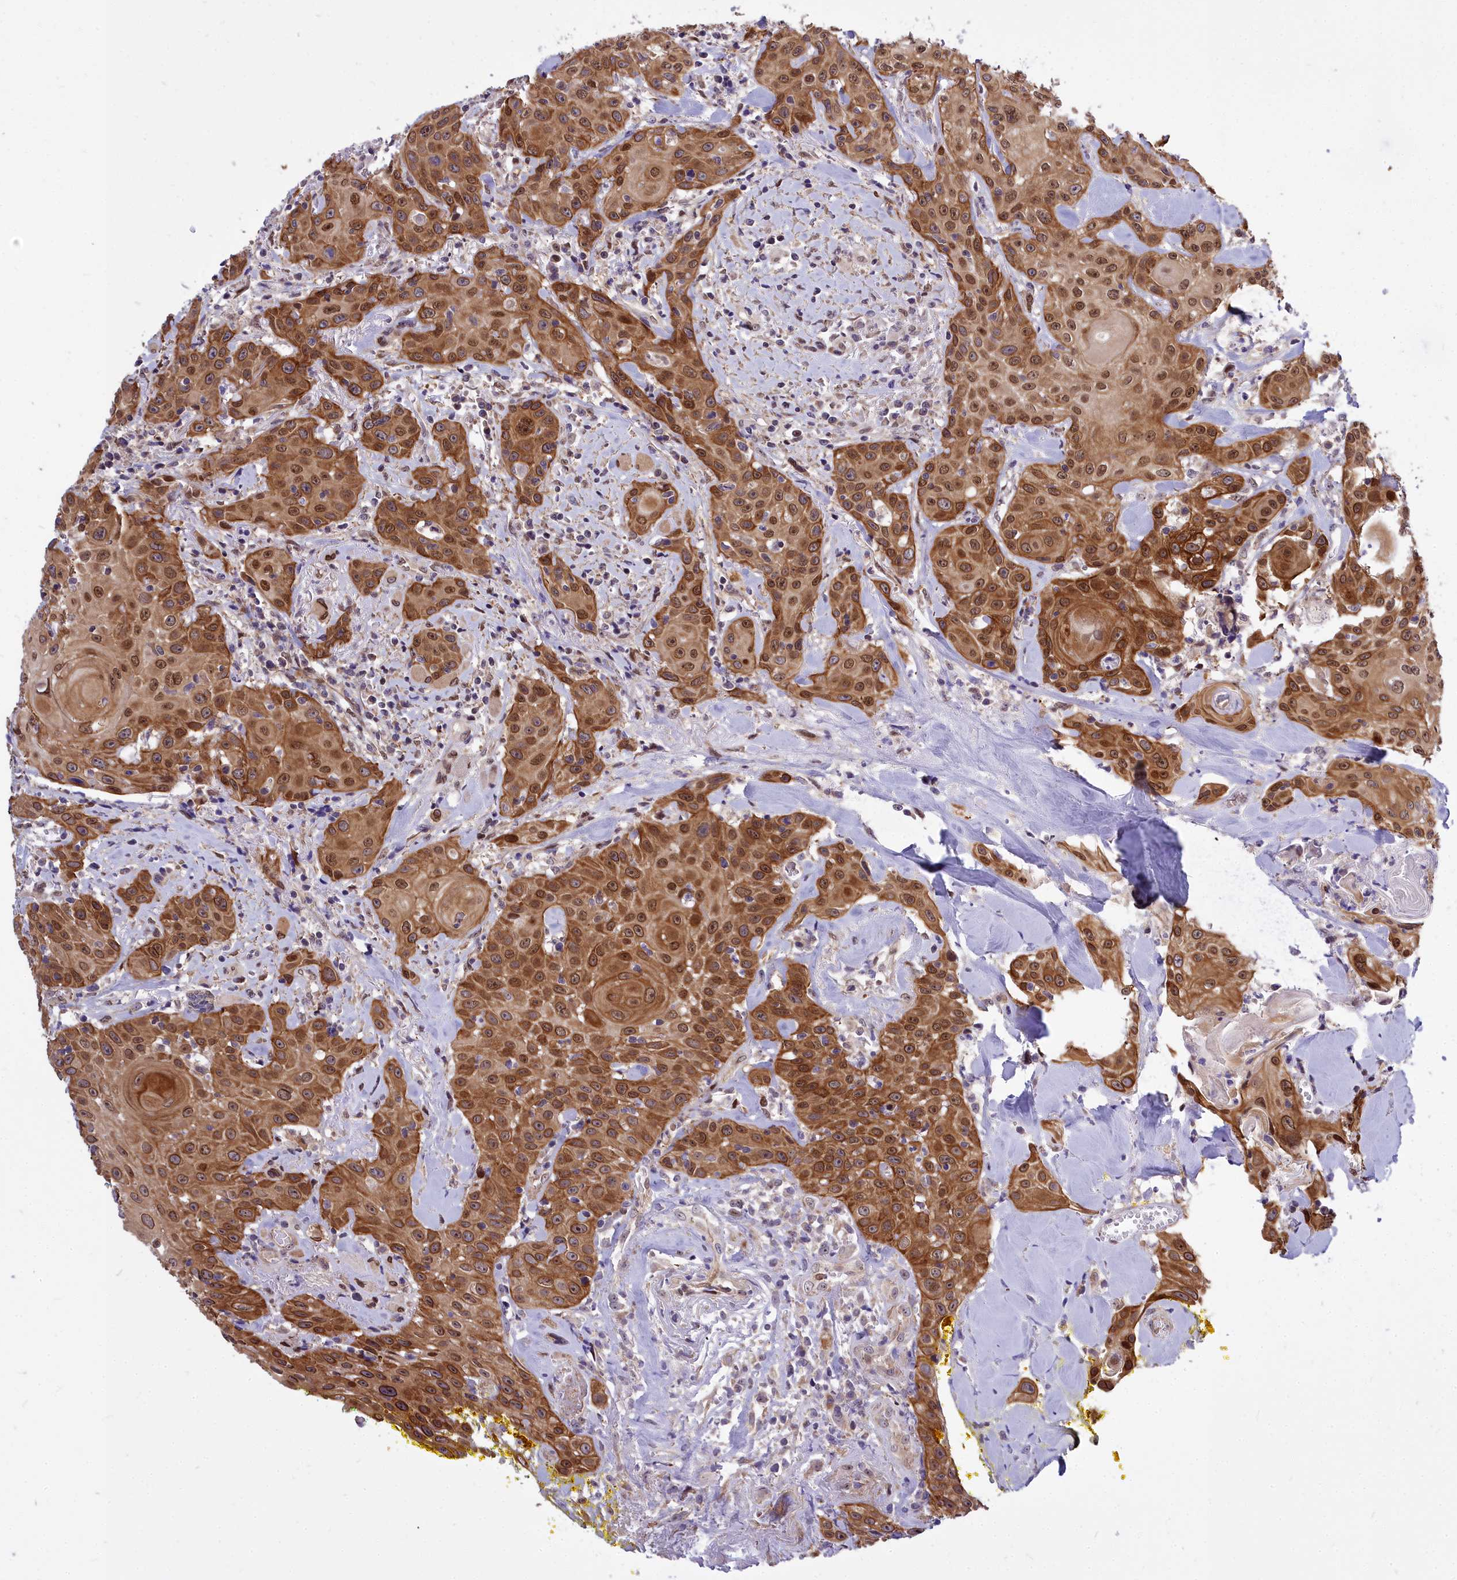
{"staining": {"intensity": "moderate", "quantity": ">75%", "location": "cytoplasmic/membranous,nuclear"}, "tissue": "head and neck cancer", "cell_type": "Tumor cells", "image_type": "cancer", "snomed": [{"axis": "morphology", "description": "Squamous cell carcinoma, NOS"}, {"axis": "topography", "description": "Oral tissue"}, {"axis": "topography", "description": "Head-Neck"}], "caption": "This micrograph displays head and neck cancer (squamous cell carcinoma) stained with immunohistochemistry to label a protein in brown. The cytoplasmic/membranous and nuclear of tumor cells show moderate positivity for the protein. Nuclei are counter-stained blue.", "gene": "ABCB8", "patient": {"sex": "female", "age": 82}}